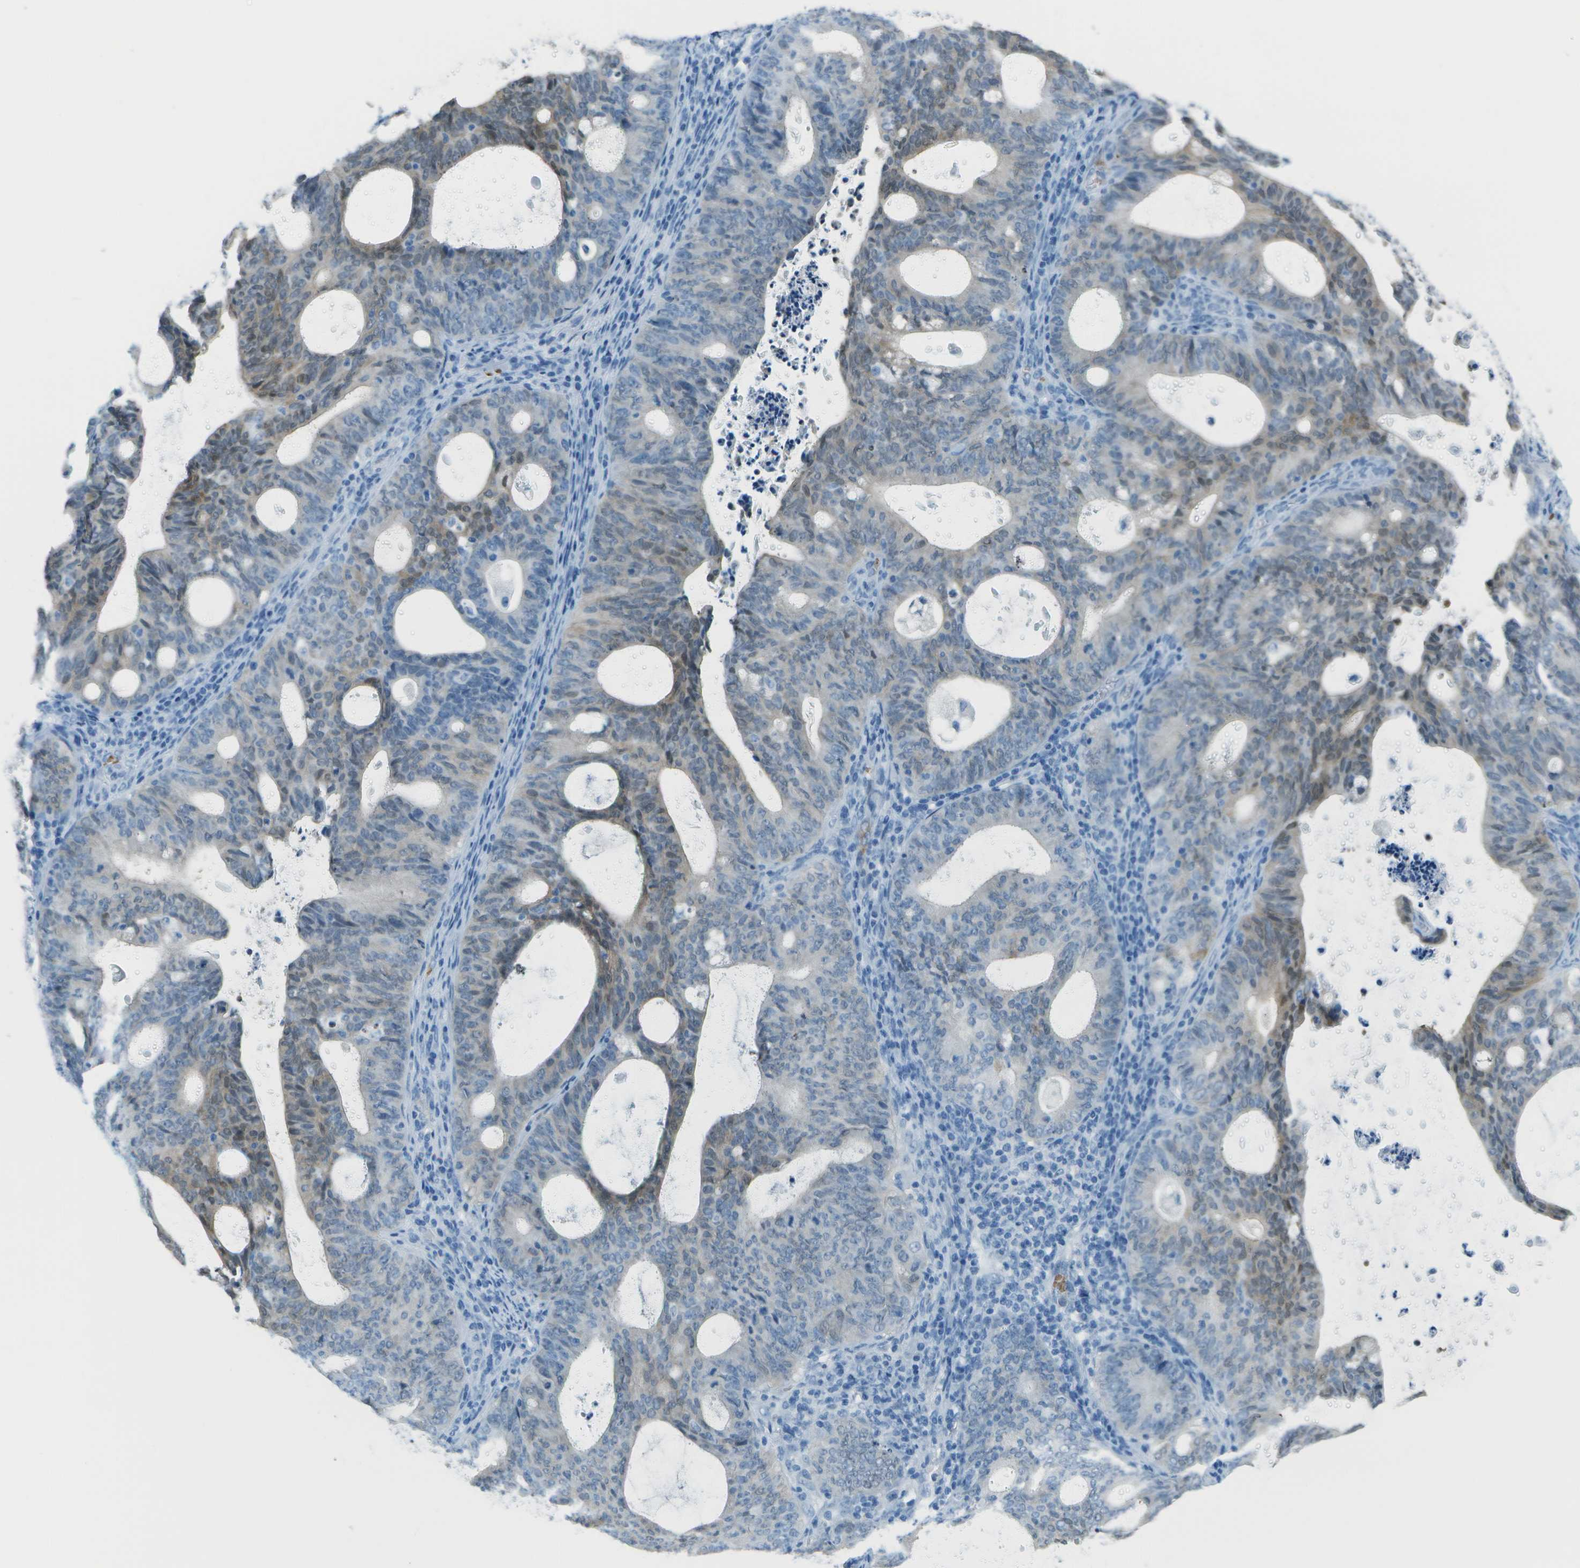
{"staining": {"intensity": "weak", "quantity": "<25%", "location": "cytoplasmic/membranous,nuclear"}, "tissue": "endometrial cancer", "cell_type": "Tumor cells", "image_type": "cancer", "snomed": [{"axis": "morphology", "description": "Adenocarcinoma, NOS"}, {"axis": "topography", "description": "Uterus"}], "caption": "This photomicrograph is of endometrial cancer stained with immunohistochemistry to label a protein in brown with the nuclei are counter-stained blue. There is no expression in tumor cells.", "gene": "ASL", "patient": {"sex": "female", "age": 83}}